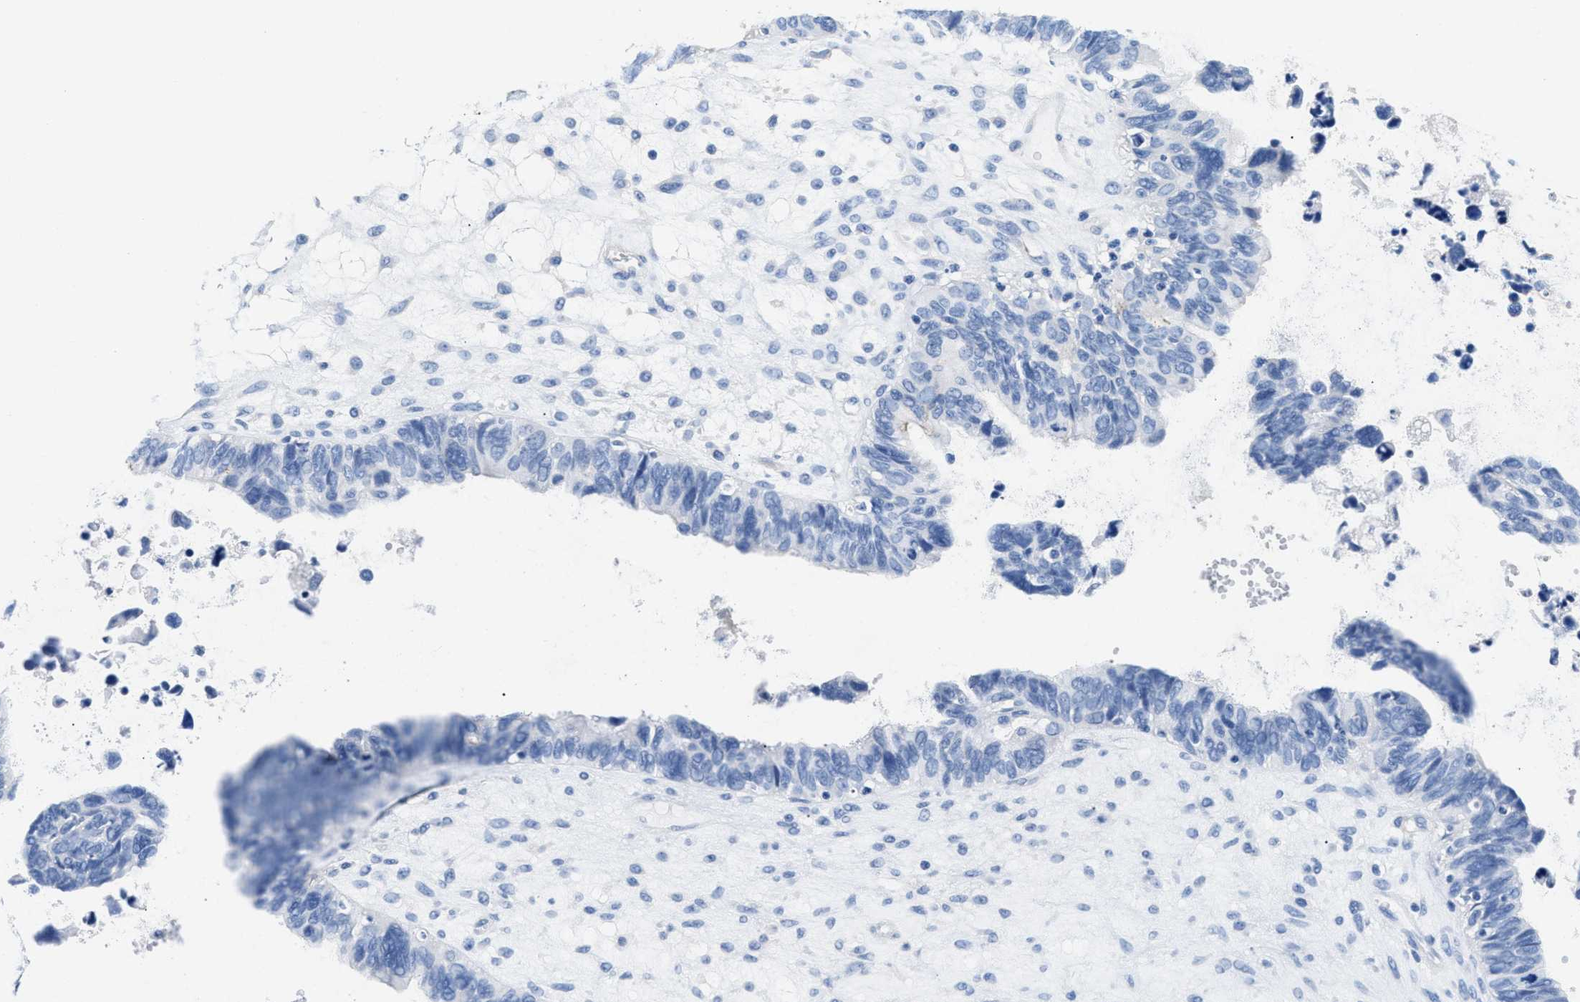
{"staining": {"intensity": "negative", "quantity": "none", "location": "none"}, "tissue": "ovarian cancer", "cell_type": "Tumor cells", "image_type": "cancer", "snomed": [{"axis": "morphology", "description": "Cystadenocarcinoma, serous, NOS"}, {"axis": "topography", "description": "Ovary"}], "caption": "High power microscopy photomicrograph of an immunohistochemistry (IHC) photomicrograph of ovarian serous cystadenocarcinoma, revealing no significant expression in tumor cells.", "gene": "SLFN13", "patient": {"sex": "female", "age": 79}}